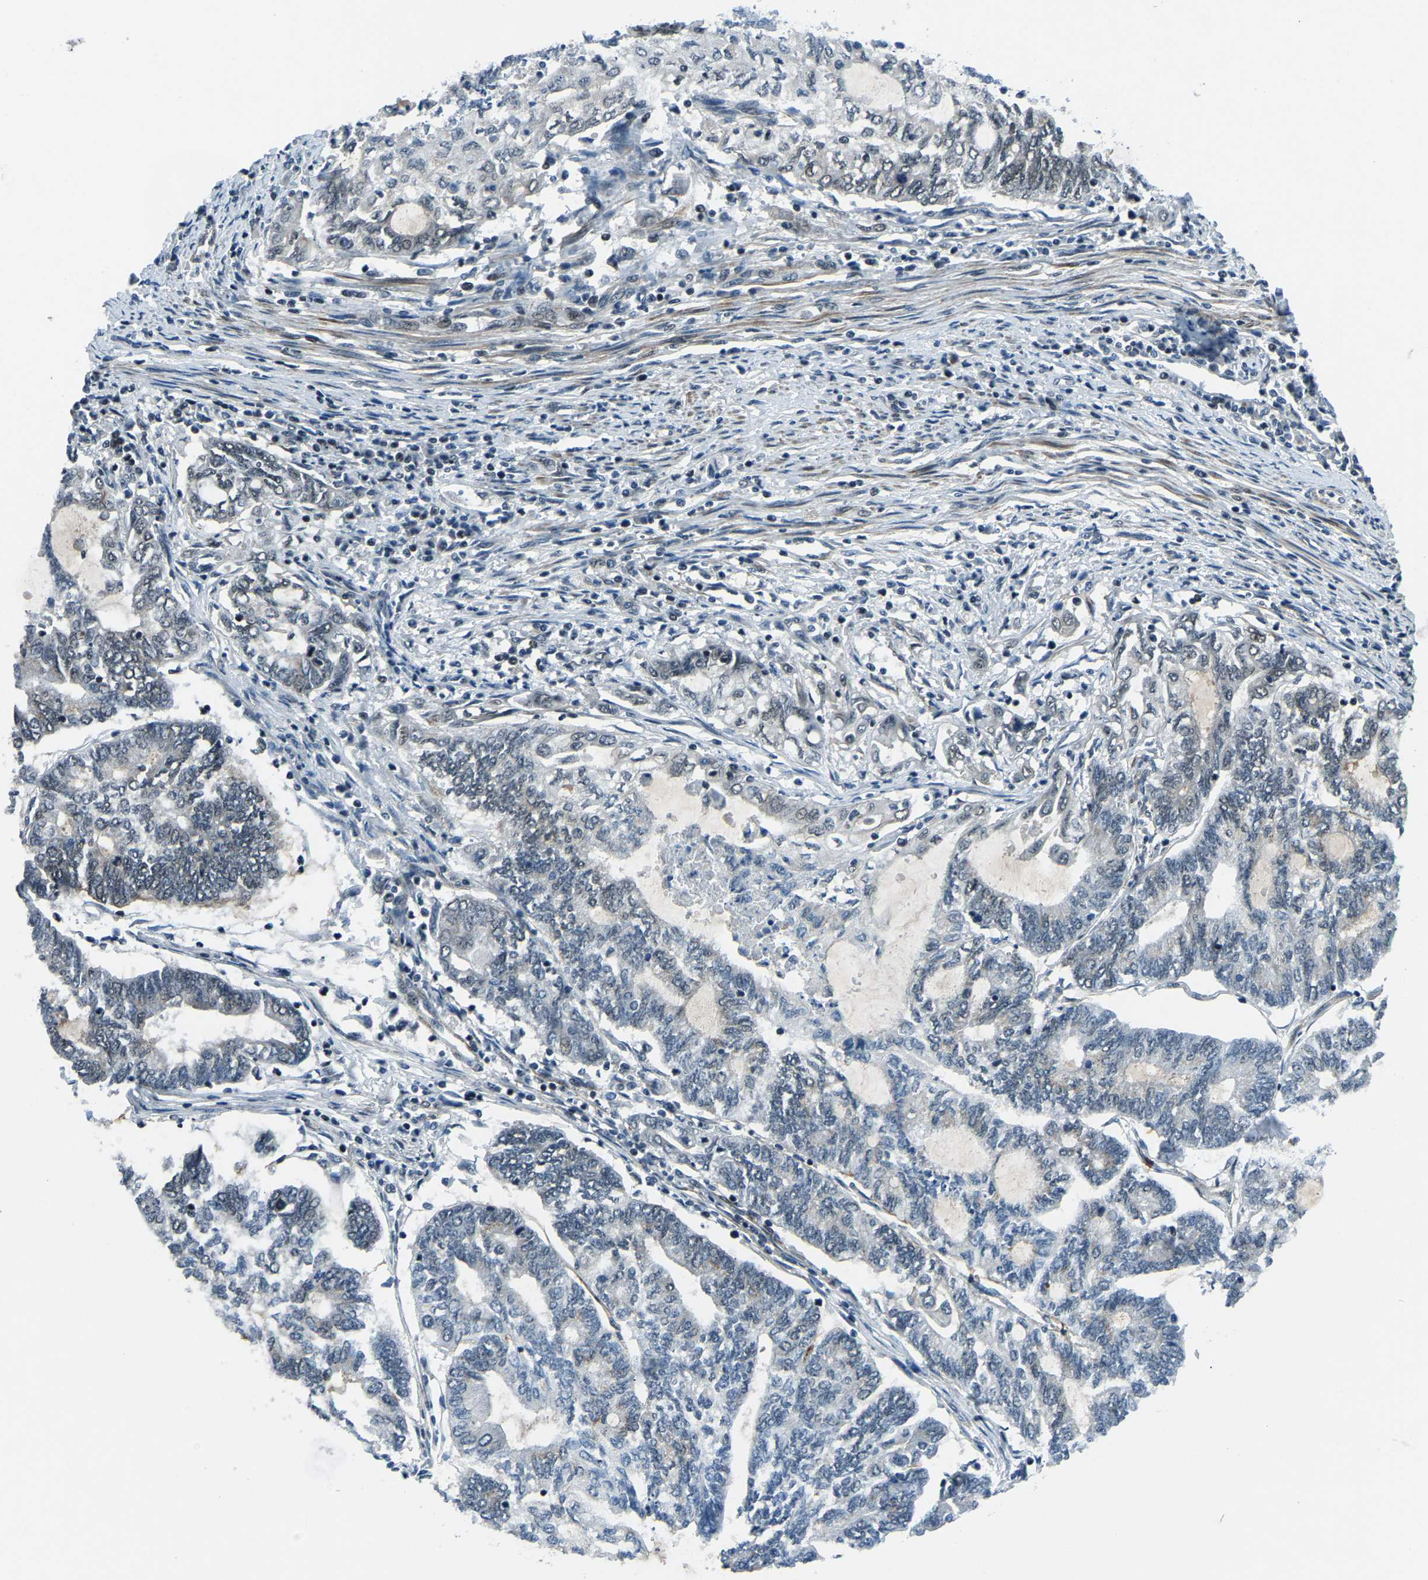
{"staining": {"intensity": "weak", "quantity": "25%-75%", "location": "nuclear"}, "tissue": "endometrial cancer", "cell_type": "Tumor cells", "image_type": "cancer", "snomed": [{"axis": "morphology", "description": "Adenocarcinoma, NOS"}, {"axis": "topography", "description": "Uterus"}, {"axis": "topography", "description": "Endometrium"}], "caption": "Weak nuclear positivity for a protein is present in about 25%-75% of tumor cells of adenocarcinoma (endometrial) using IHC.", "gene": "PRCC", "patient": {"sex": "female", "age": 70}}